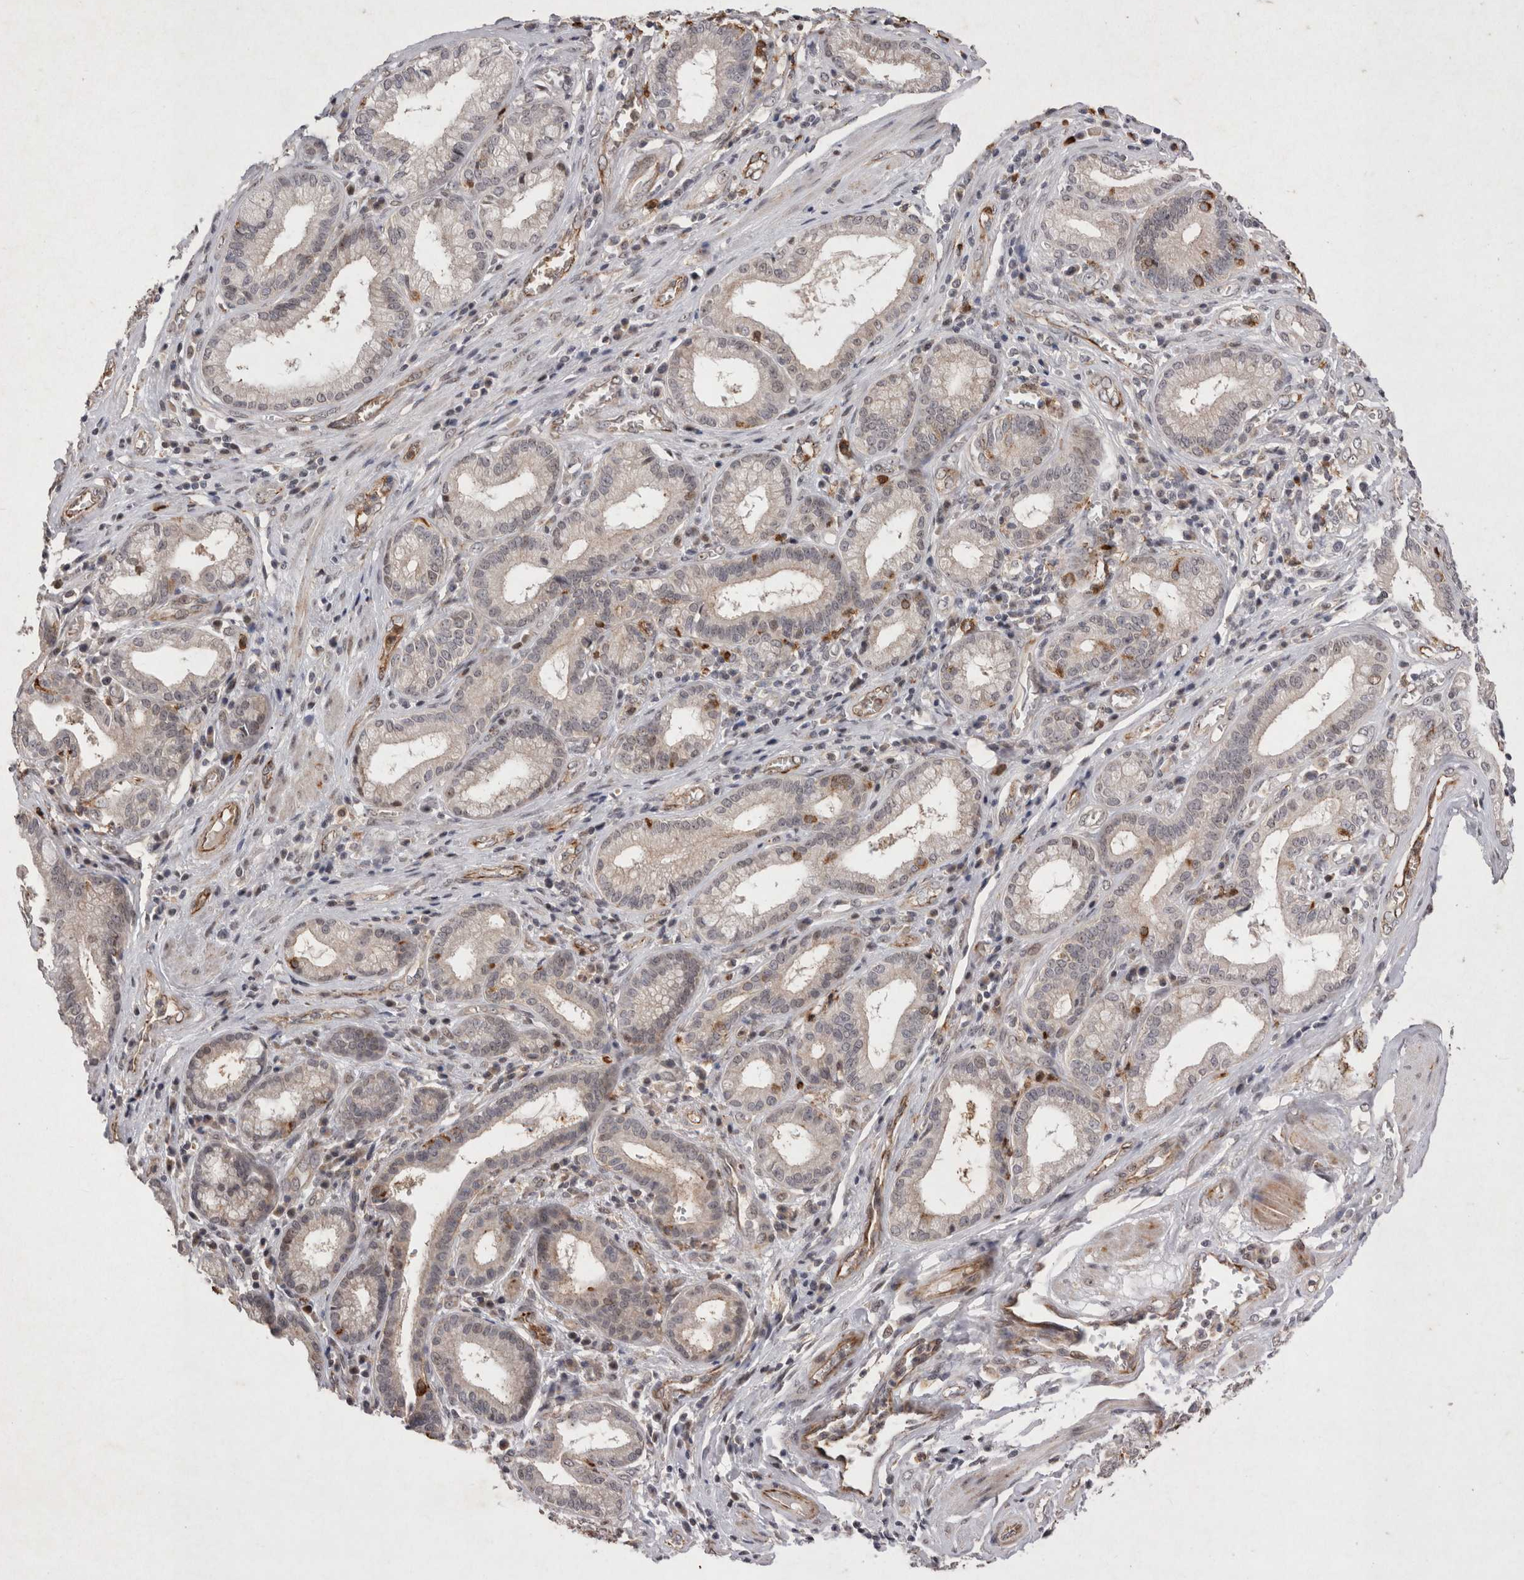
{"staining": {"intensity": "negative", "quantity": "none", "location": "none"}, "tissue": "pancreatic cancer", "cell_type": "Tumor cells", "image_type": "cancer", "snomed": [{"axis": "morphology", "description": "Adenocarcinoma, NOS"}, {"axis": "topography", "description": "Pancreas"}], "caption": "Tumor cells are negative for protein expression in human pancreatic cancer (adenocarcinoma).", "gene": "STK11", "patient": {"sex": "female", "age": 75}}